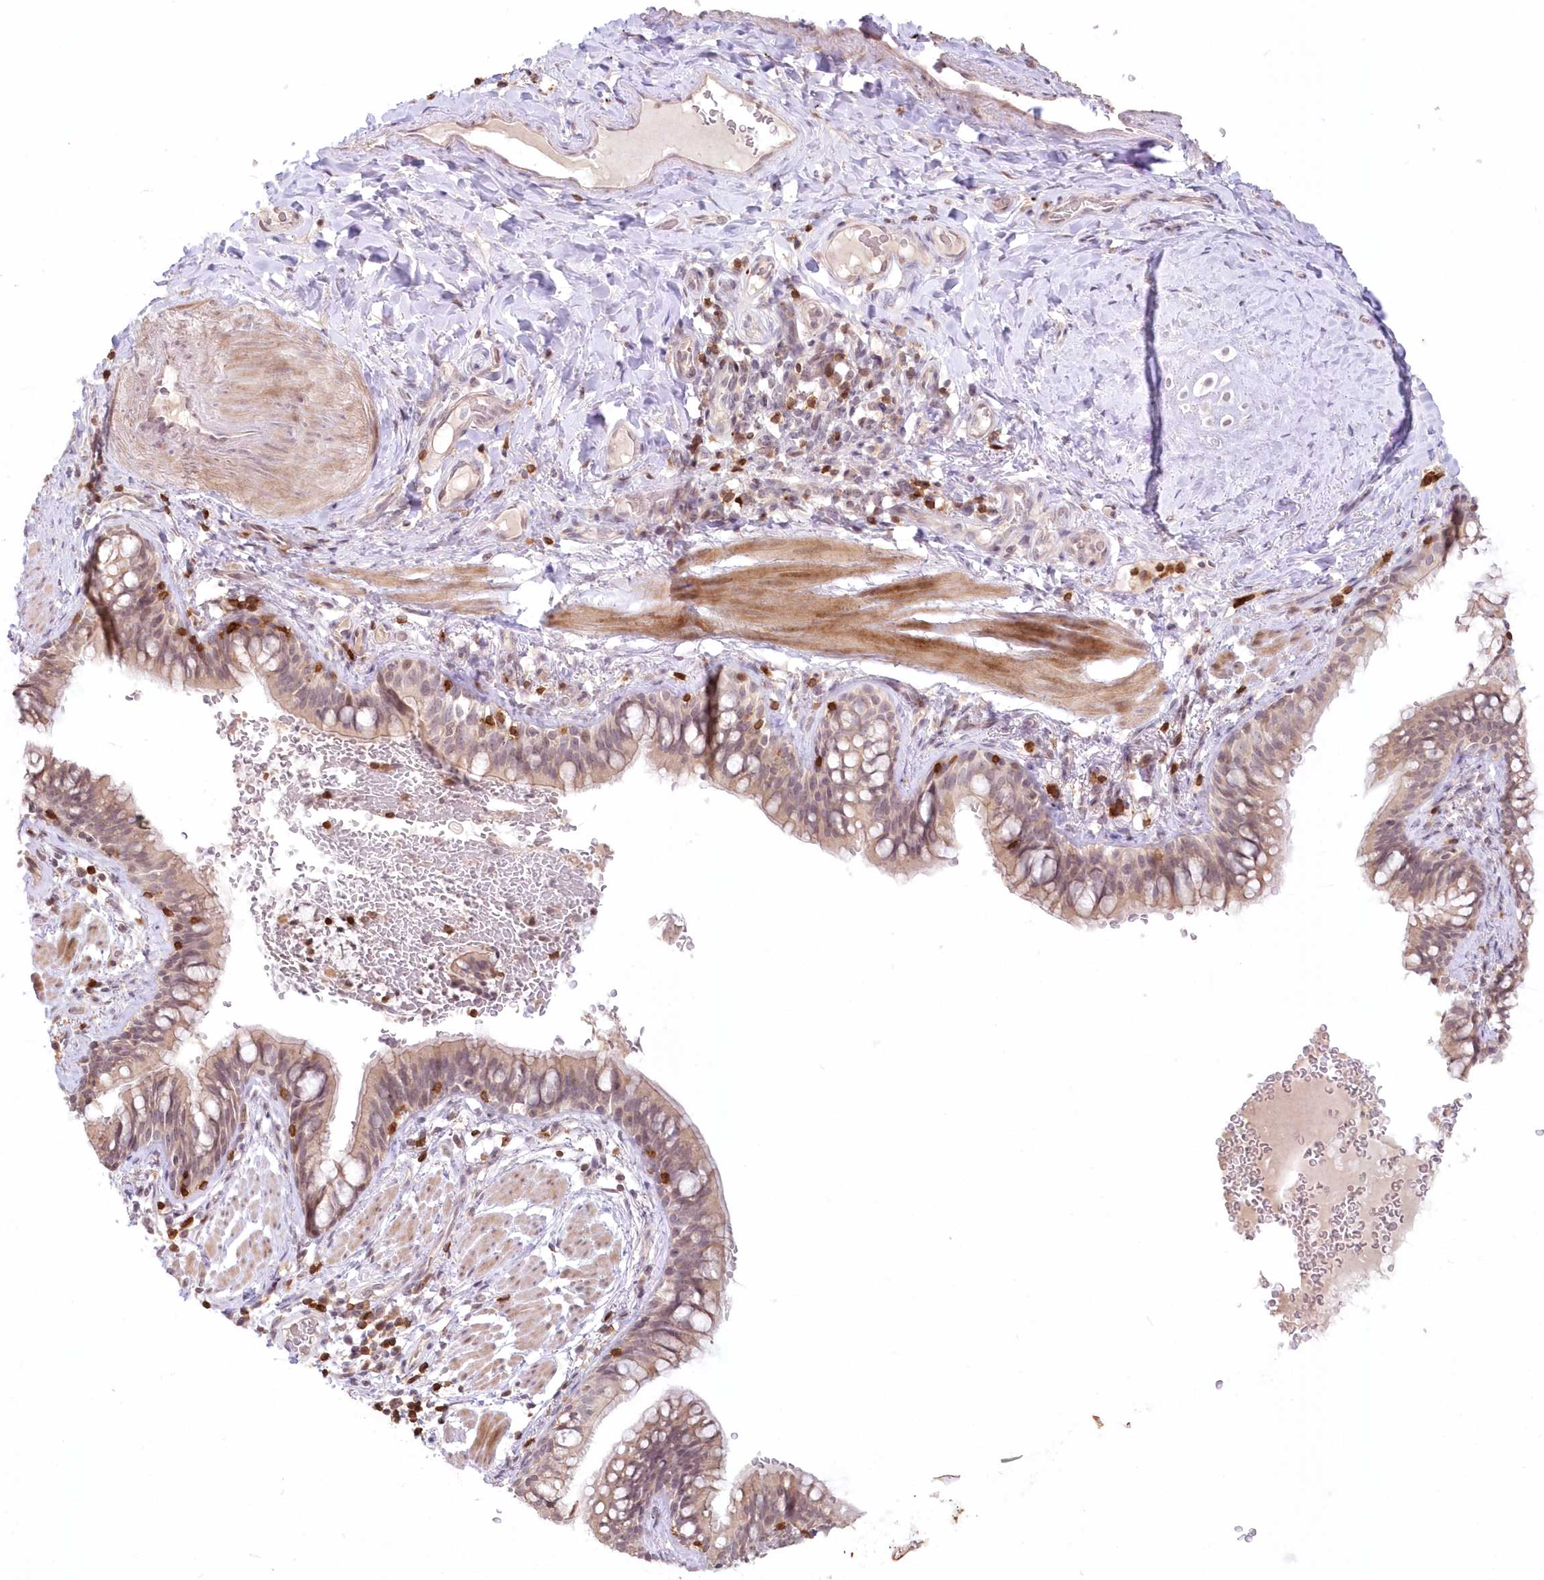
{"staining": {"intensity": "weak", "quantity": ">75%", "location": "cytoplasmic/membranous"}, "tissue": "bronchus", "cell_type": "Respiratory epithelial cells", "image_type": "normal", "snomed": [{"axis": "morphology", "description": "Normal tissue, NOS"}, {"axis": "topography", "description": "Cartilage tissue"}, {"axis": "topography", "description": "Bronchus"}], "caption": "Bronchus stained with DAB IHC displays low levels of weak cytoplasmic/membranous expression in approximately >75% of respiratory epithelial cells.", "gene": "MTMR3", "patient": {"sex": "female", "age": 36}}